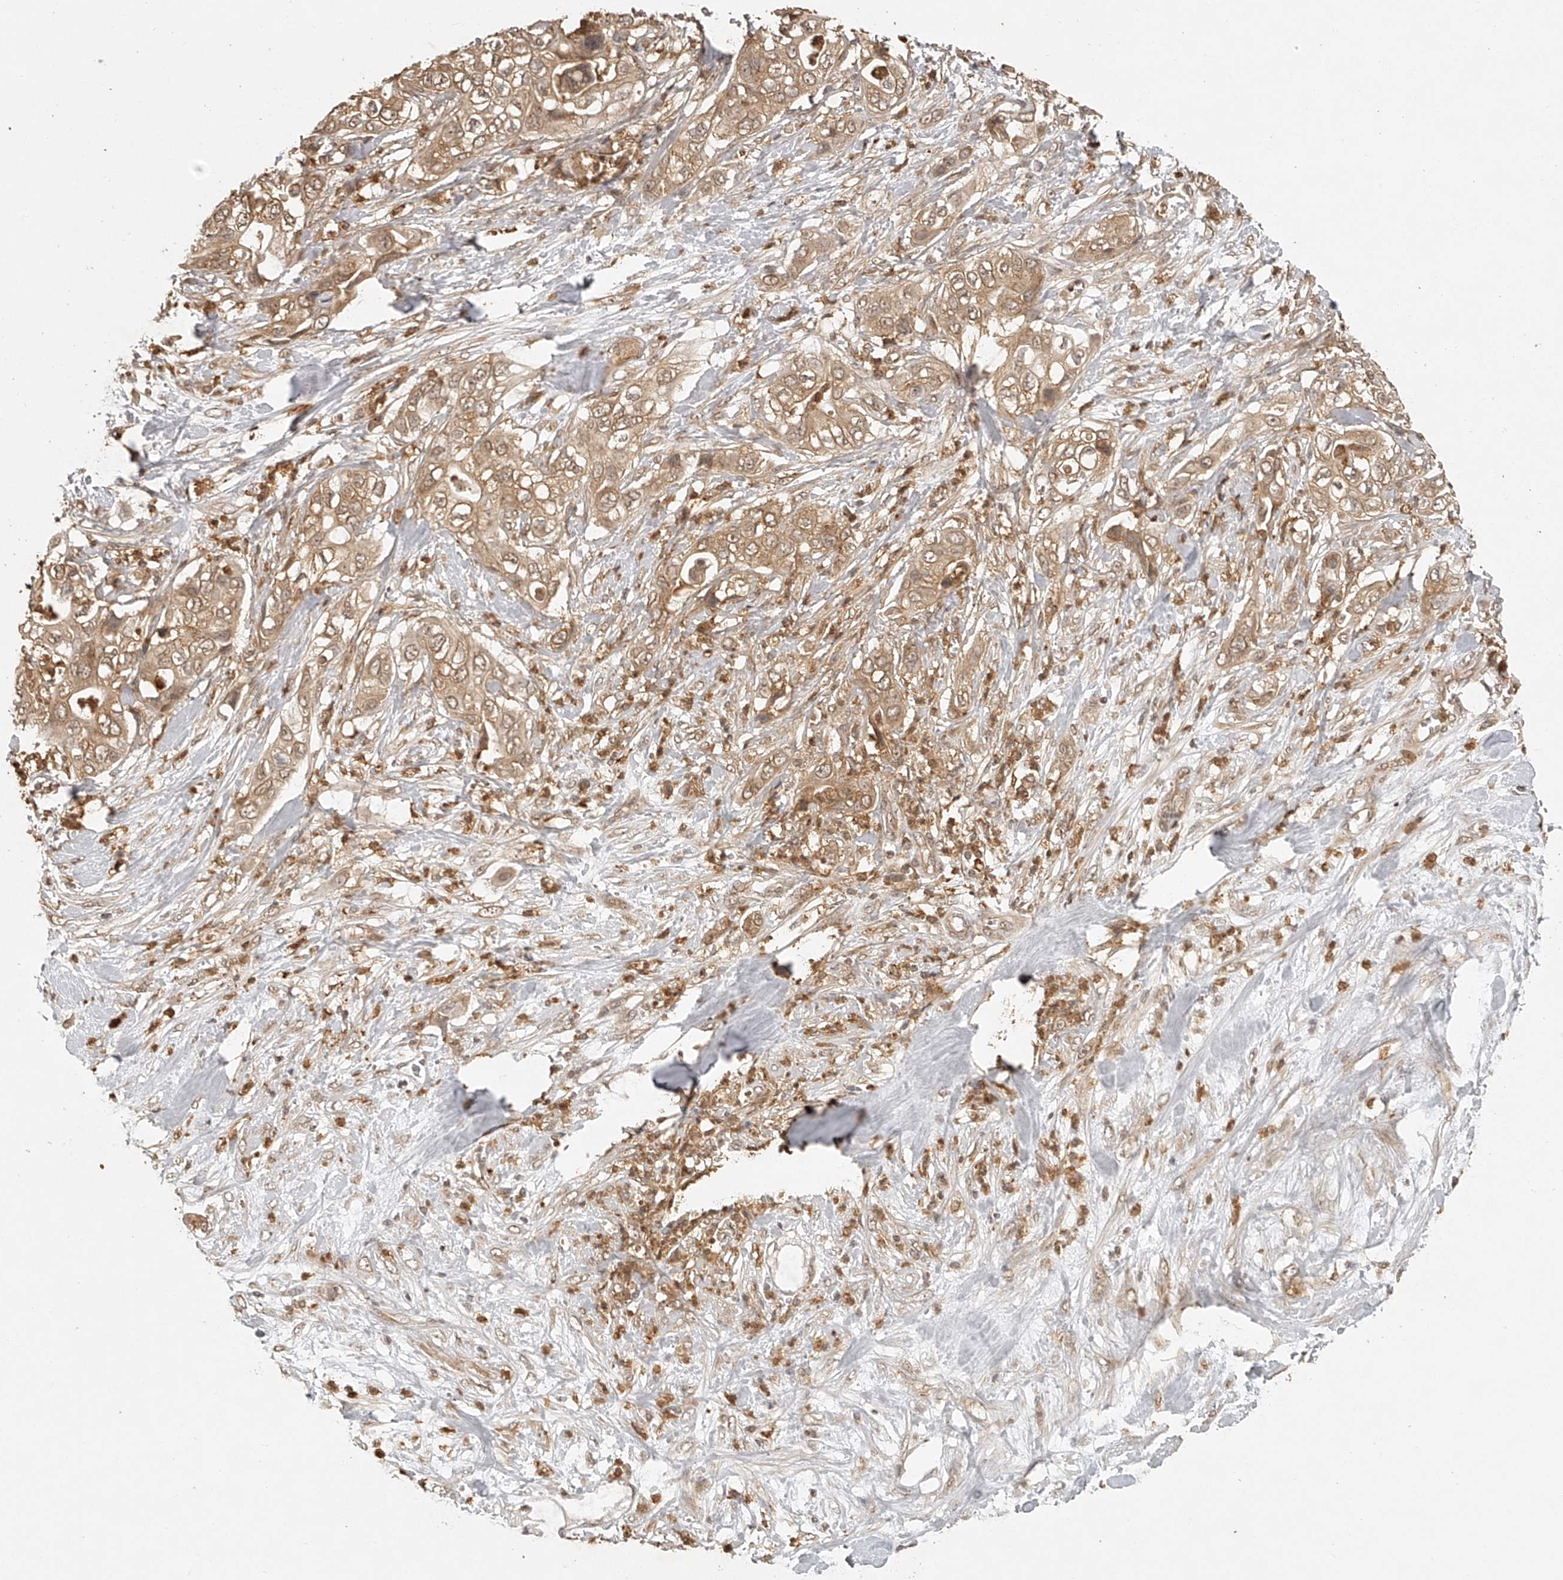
{"staining": {"intensity": "moderate", "quantity": ">75%", "location": "cytoplasmic/membranous"}, "tissue": "pancreatic cancer", "cell_type": "Tumor cells", "image_type": "cancer", "snomed": [{"axis": "morphology", "description": "Adenocarcinoma, NOS"}, {"axis": "topography", "description": "Pancreas"}], "caption": "Protein staining displays moderate cytoplasmic/membranous staining in about >75% of tumor cells in pancreatic adenocarcinoma.", "gene": "BCL2L11", "patient": {"sex": "female", "age": 78}}